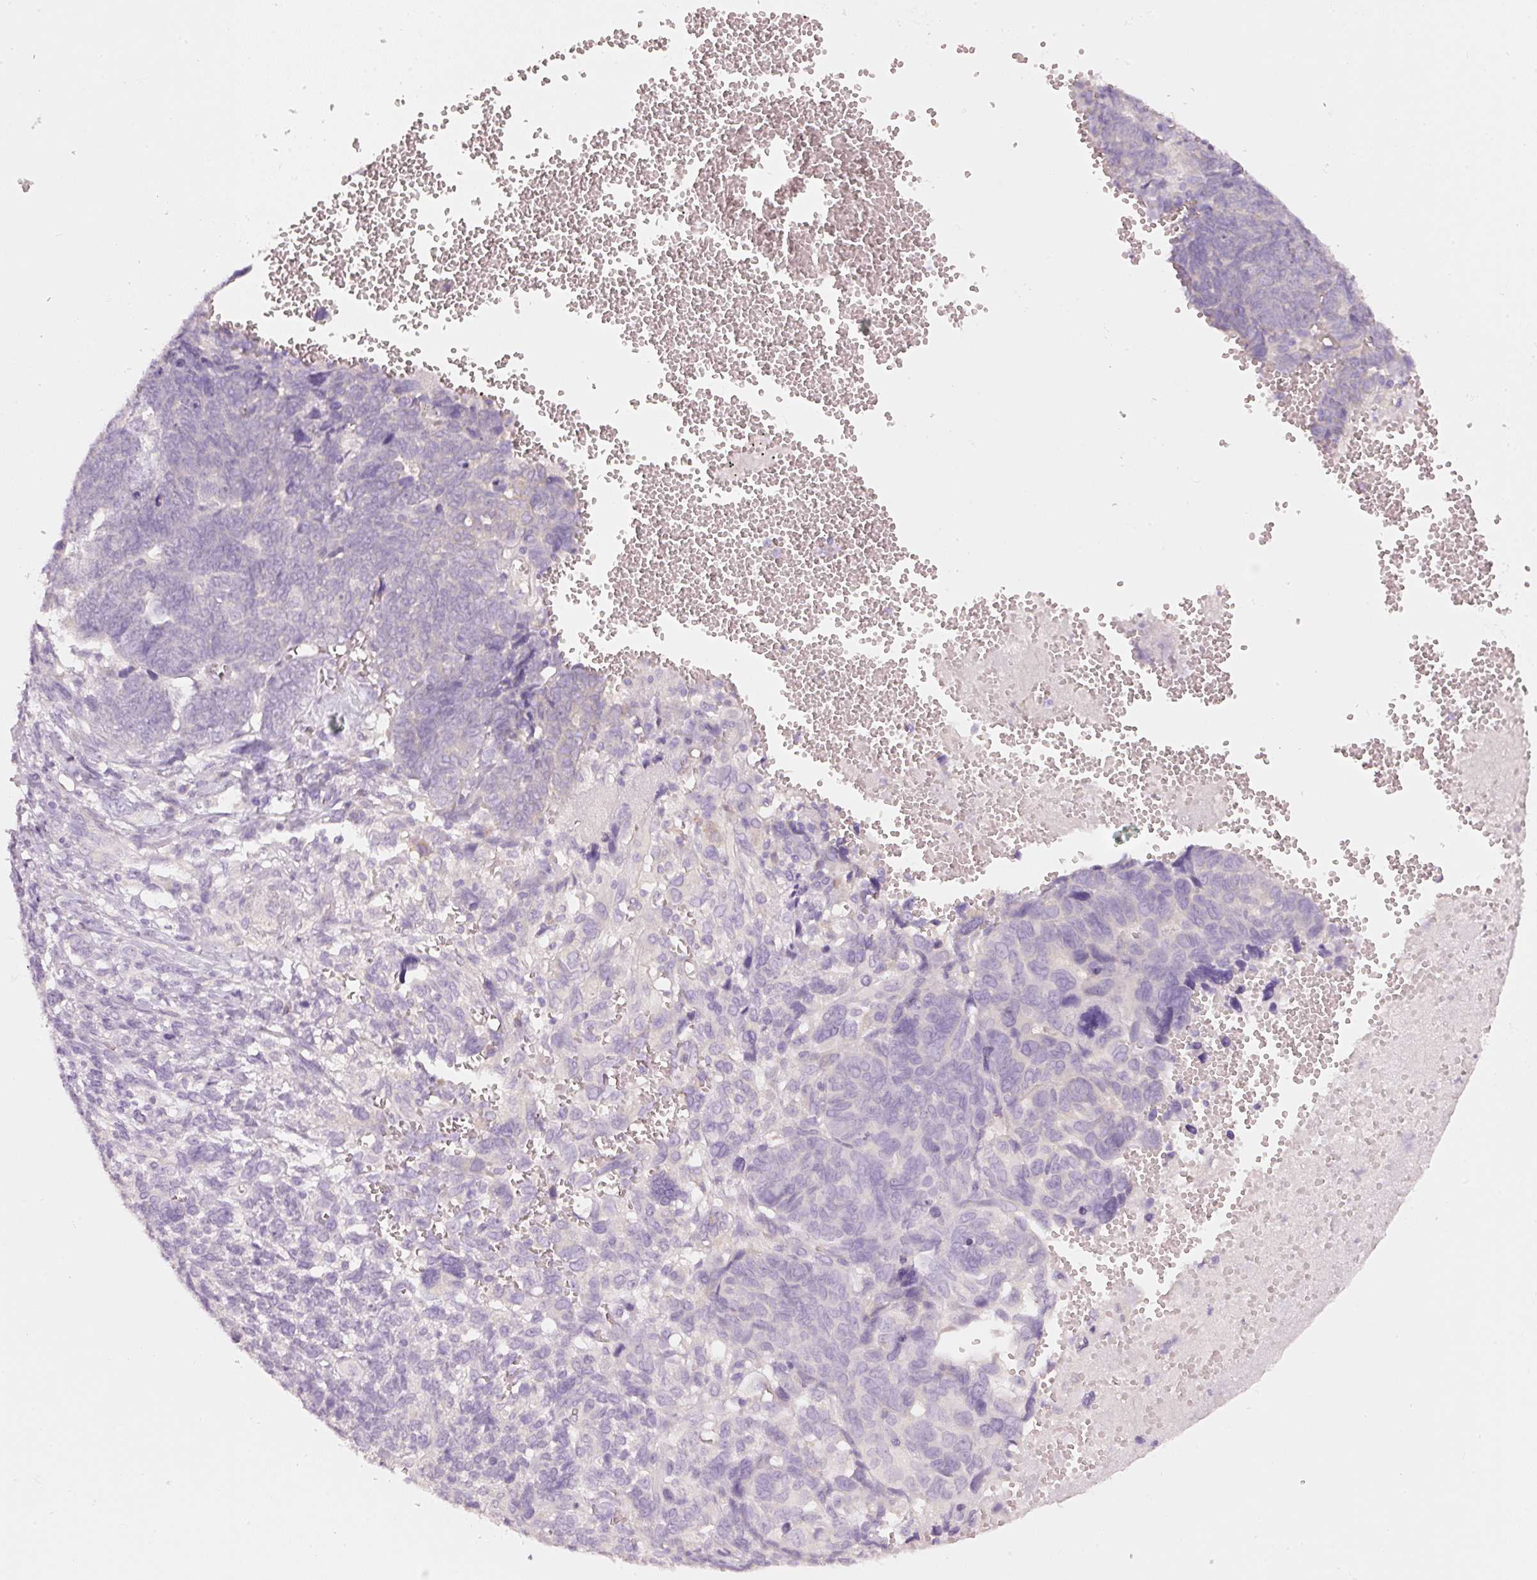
{"staining": {"intensity": "negative", "quantity": "none", "location": "none"}, "tissue": "ovarian cancer", "cell_type": "Tumor cells", "image_type": "cancer", "snomed": [{"axis": "morphology", "description": "Cystadenocarcinoma, serous, NOS"}, {"axis": "topography", "description": "Ovary"}], "caption": "Ovarian cancer stained for a protein using IHC reveals no positivity tumor cells.", "gene": "PDXDC1", "patient": {"sex": "female", "age": 79}}